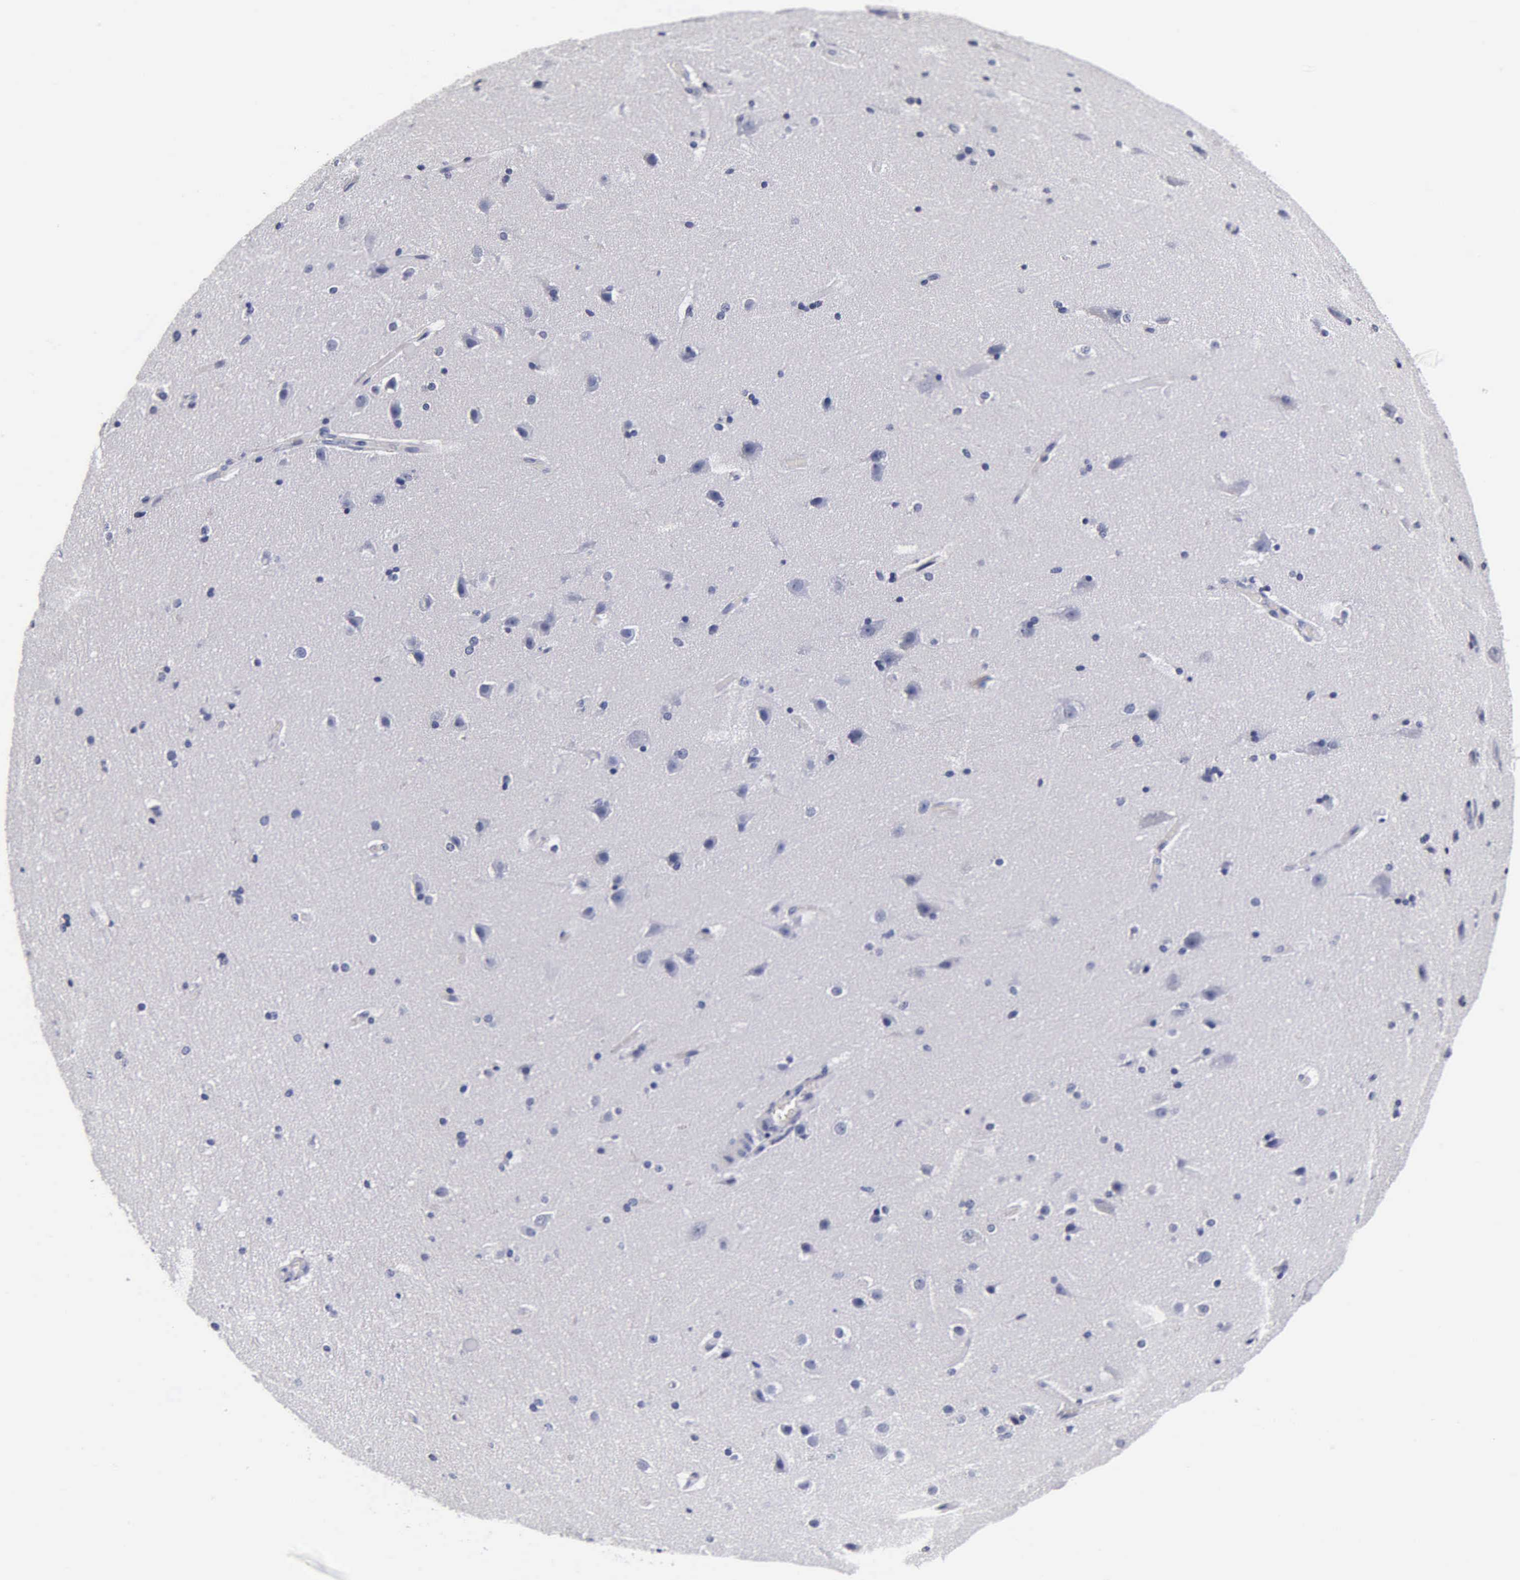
{"staining": {"intensity": "negative", "quantity": "none", "location": "none"}, "tissue": "cerebral cortex", "cell_type": "Endothelial cells", "image_type": "normal", "snomed": [{"axis": "morphology", "description": "Normal tissue, NOS"}, {"axis": "topography", "description": "Cerebral cortex"}, {"axis": "topography", "description": "Hippocampus"}], "caption": "Protein analysis of benign cerebral cortex shows no significant staining in endothelial cells.", "gene": "ACP3", "patient": {"sex": "female", "age": 19}}